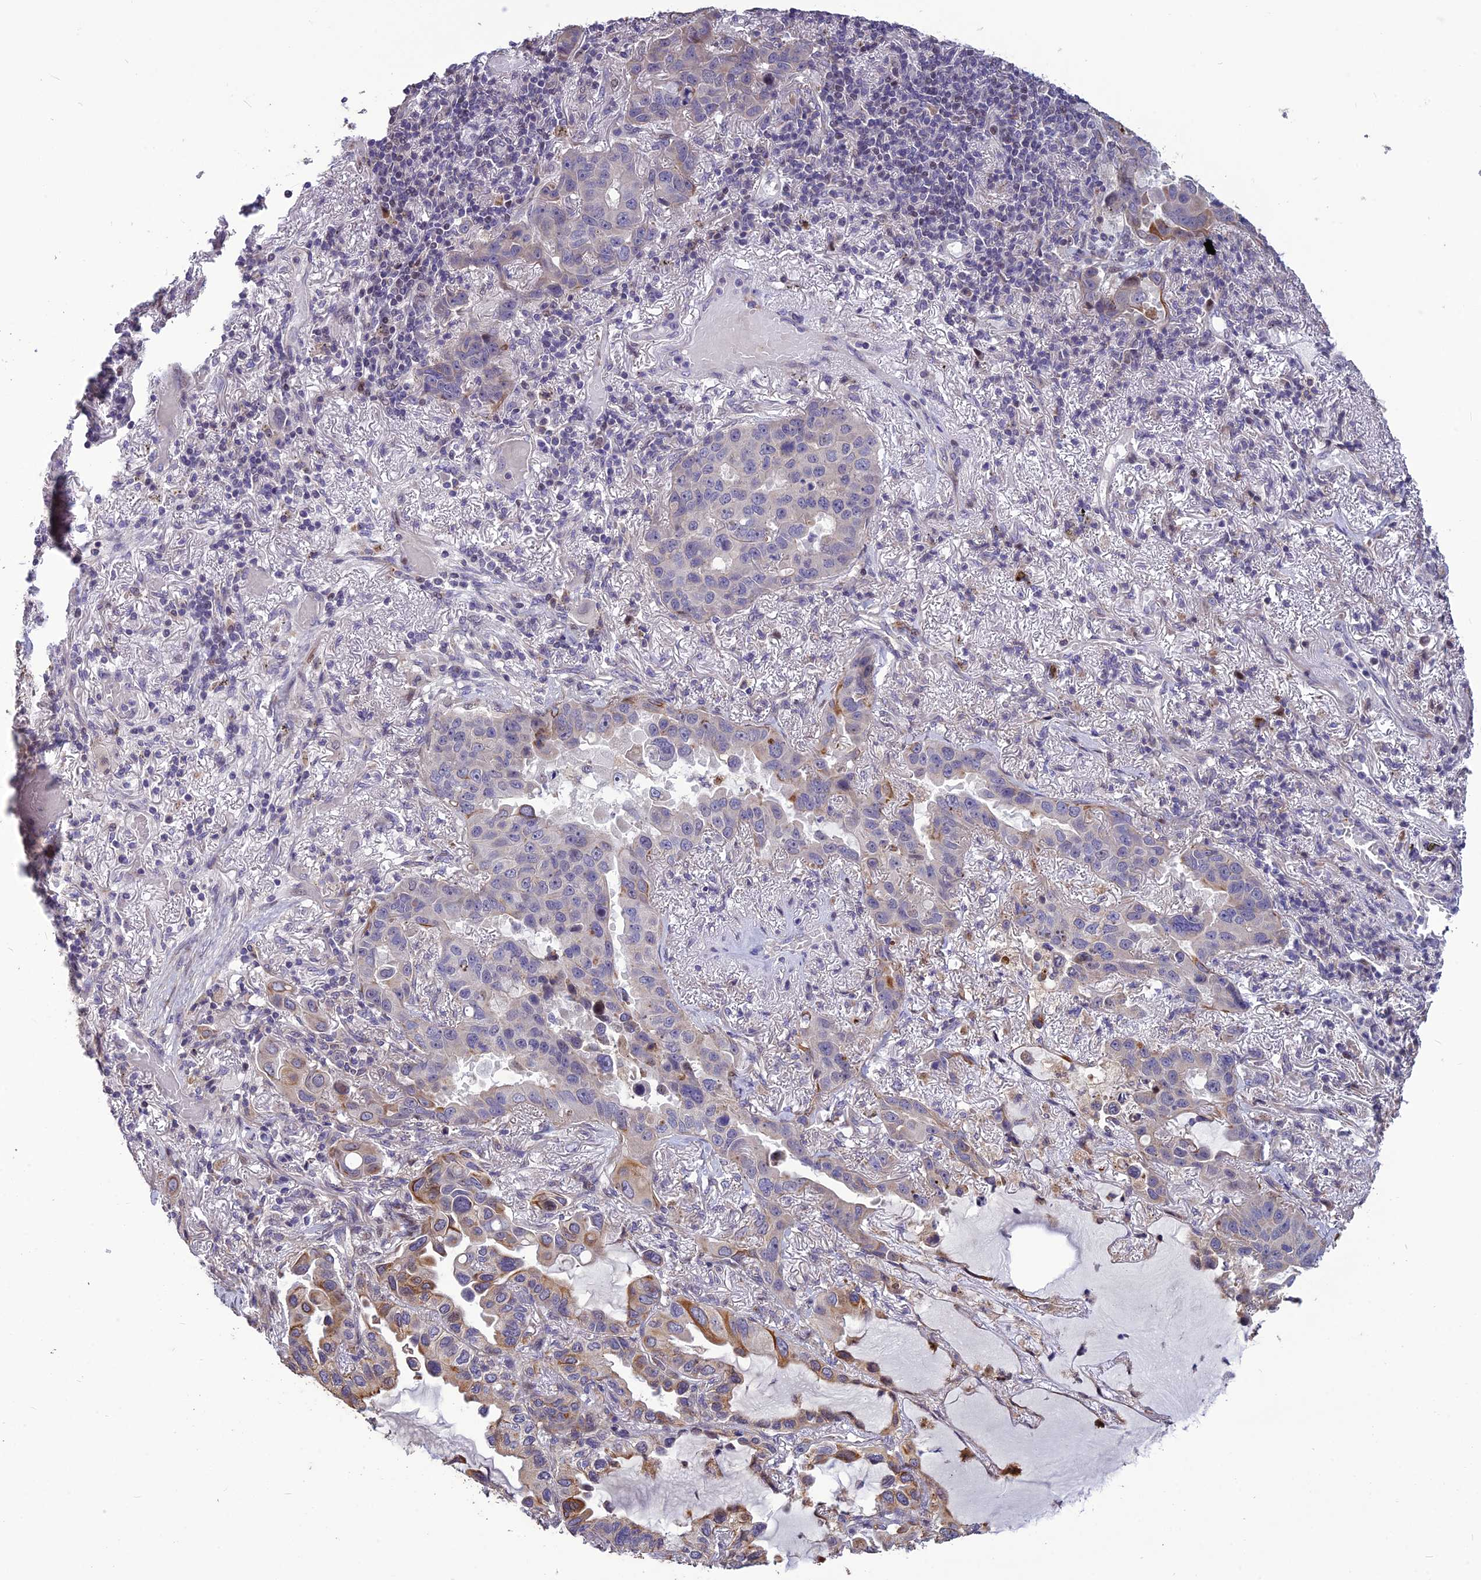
{"staining": {"intensity": "moderate", "quantity": "<25%", "location": "cytoplasmic/membranous"}, "tissue": "lung cancer", "cell_type": "Tumor cells", "image_type": "cancer", "snomed": [{"axis": "morphology", "description": "Adenocarcinoma, NOS"}, {"axis": "topography", "description": "Lung"}], "caption": "Immunohistochemistry (IHC) micrograph of lung adenocarcinoma stained for a protein (brown), which shows low levels of moderate cytoplasmic/membranous staining in about <25% of tumor cells.", "gene": "SPG21", "patient": {"sex": "male", "age": 64}}